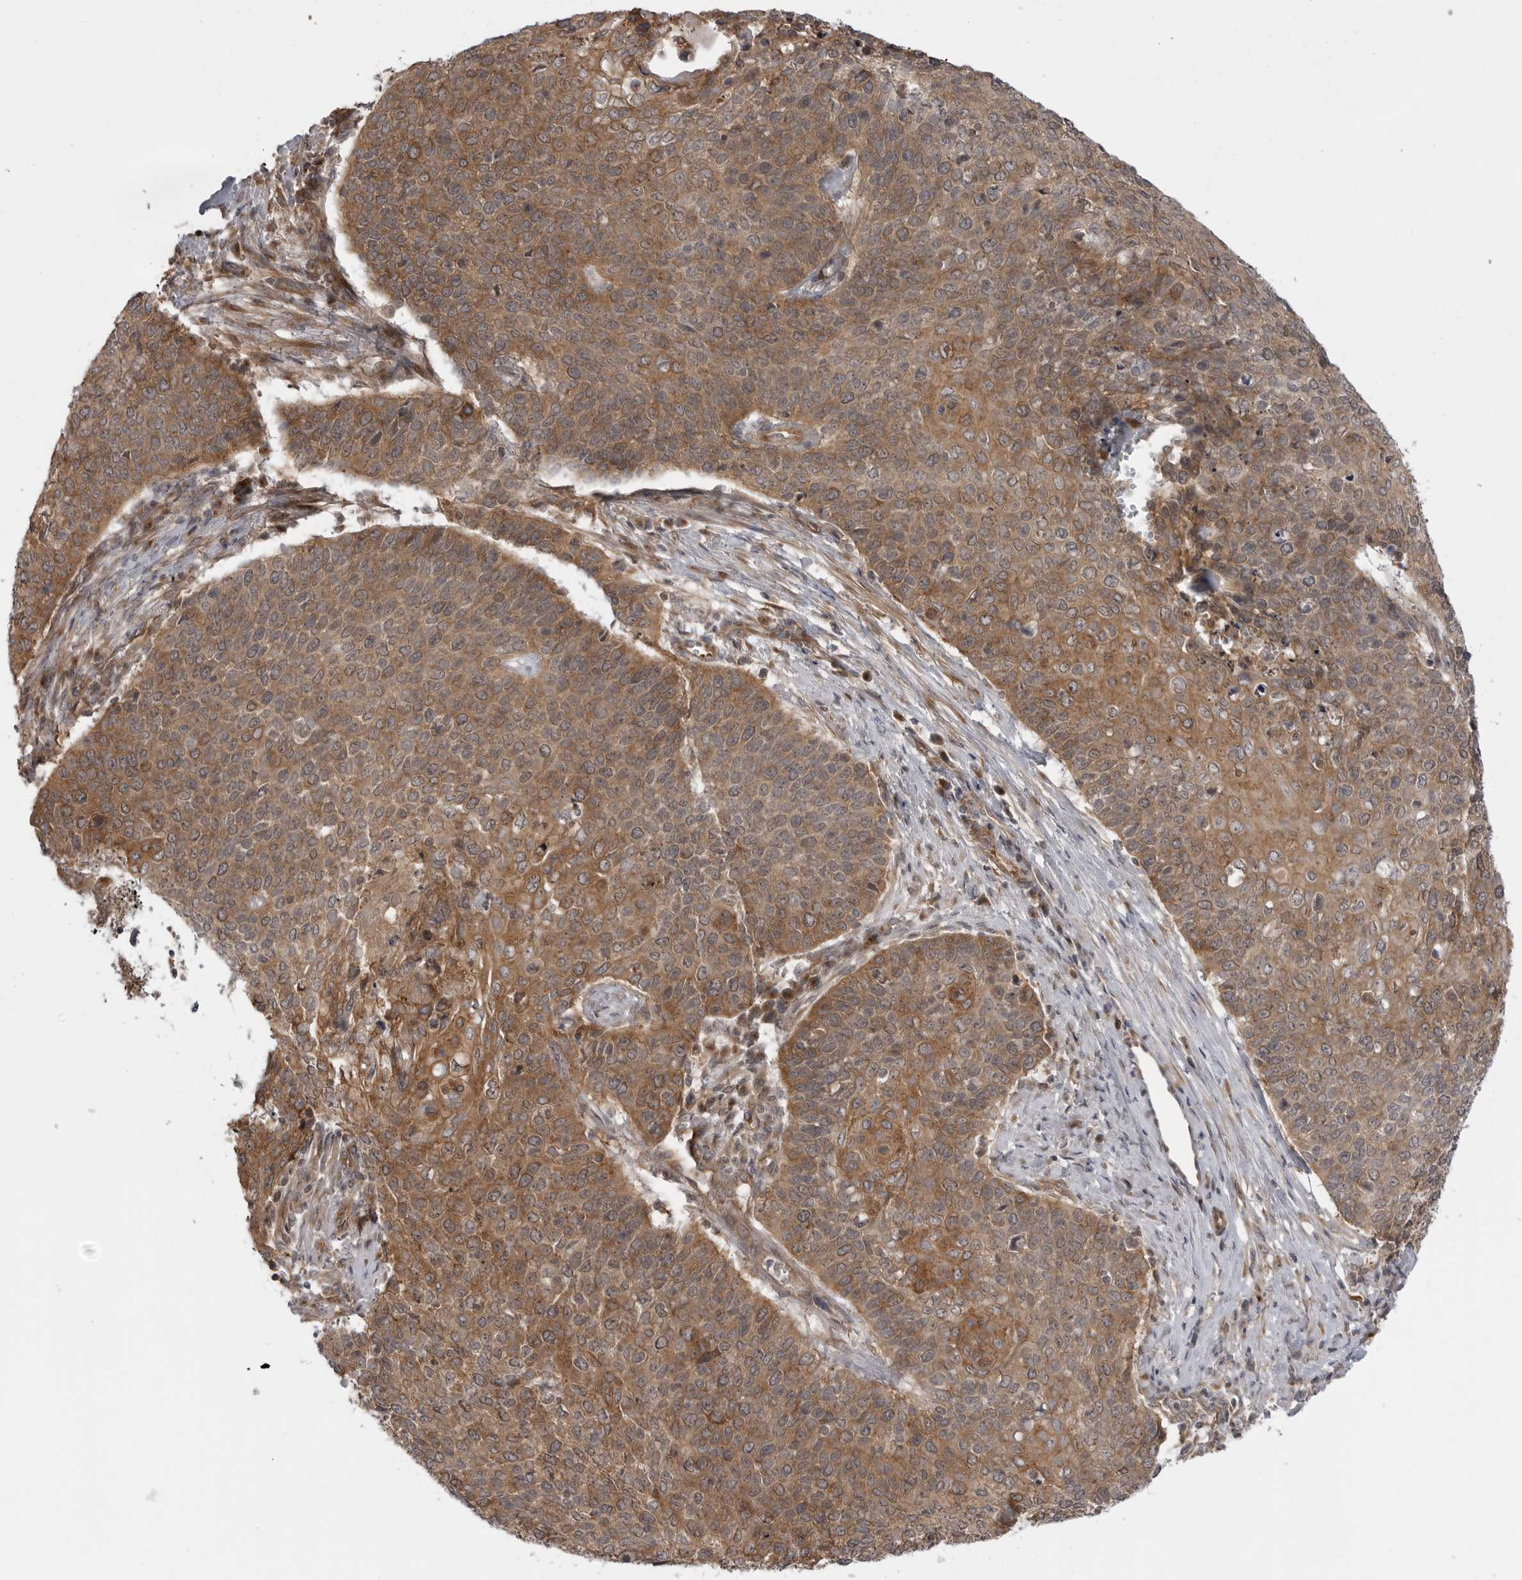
{"staining": {"intensity": "moderate", "quantity": ">75%", "location": "cytoplasmic/membranous"}, "tissue": "cervical cancer", "cell_type": "Tumor cells", "image_type": "cancer", "snomed": [{"axis": "morphology", "description": "Squamous cell carcinoma, NOS"}, {"axis": "topography", "description": "Cervix"}], "caption": "Immunohistochemistry (IHC) photomicrograph of neoplastic tissue: human cervical cancer (squamous cell carcinoma) stained using immunohistochemistry demonstrates medium levels of moderate protein expression localized specifically in the cytoplasmic/membranous of tumor cells, appearing as a cytoplasmic/membranous brown color.", "gene": "LRRC45", "patient": {"sex": "female", "age": 39}}